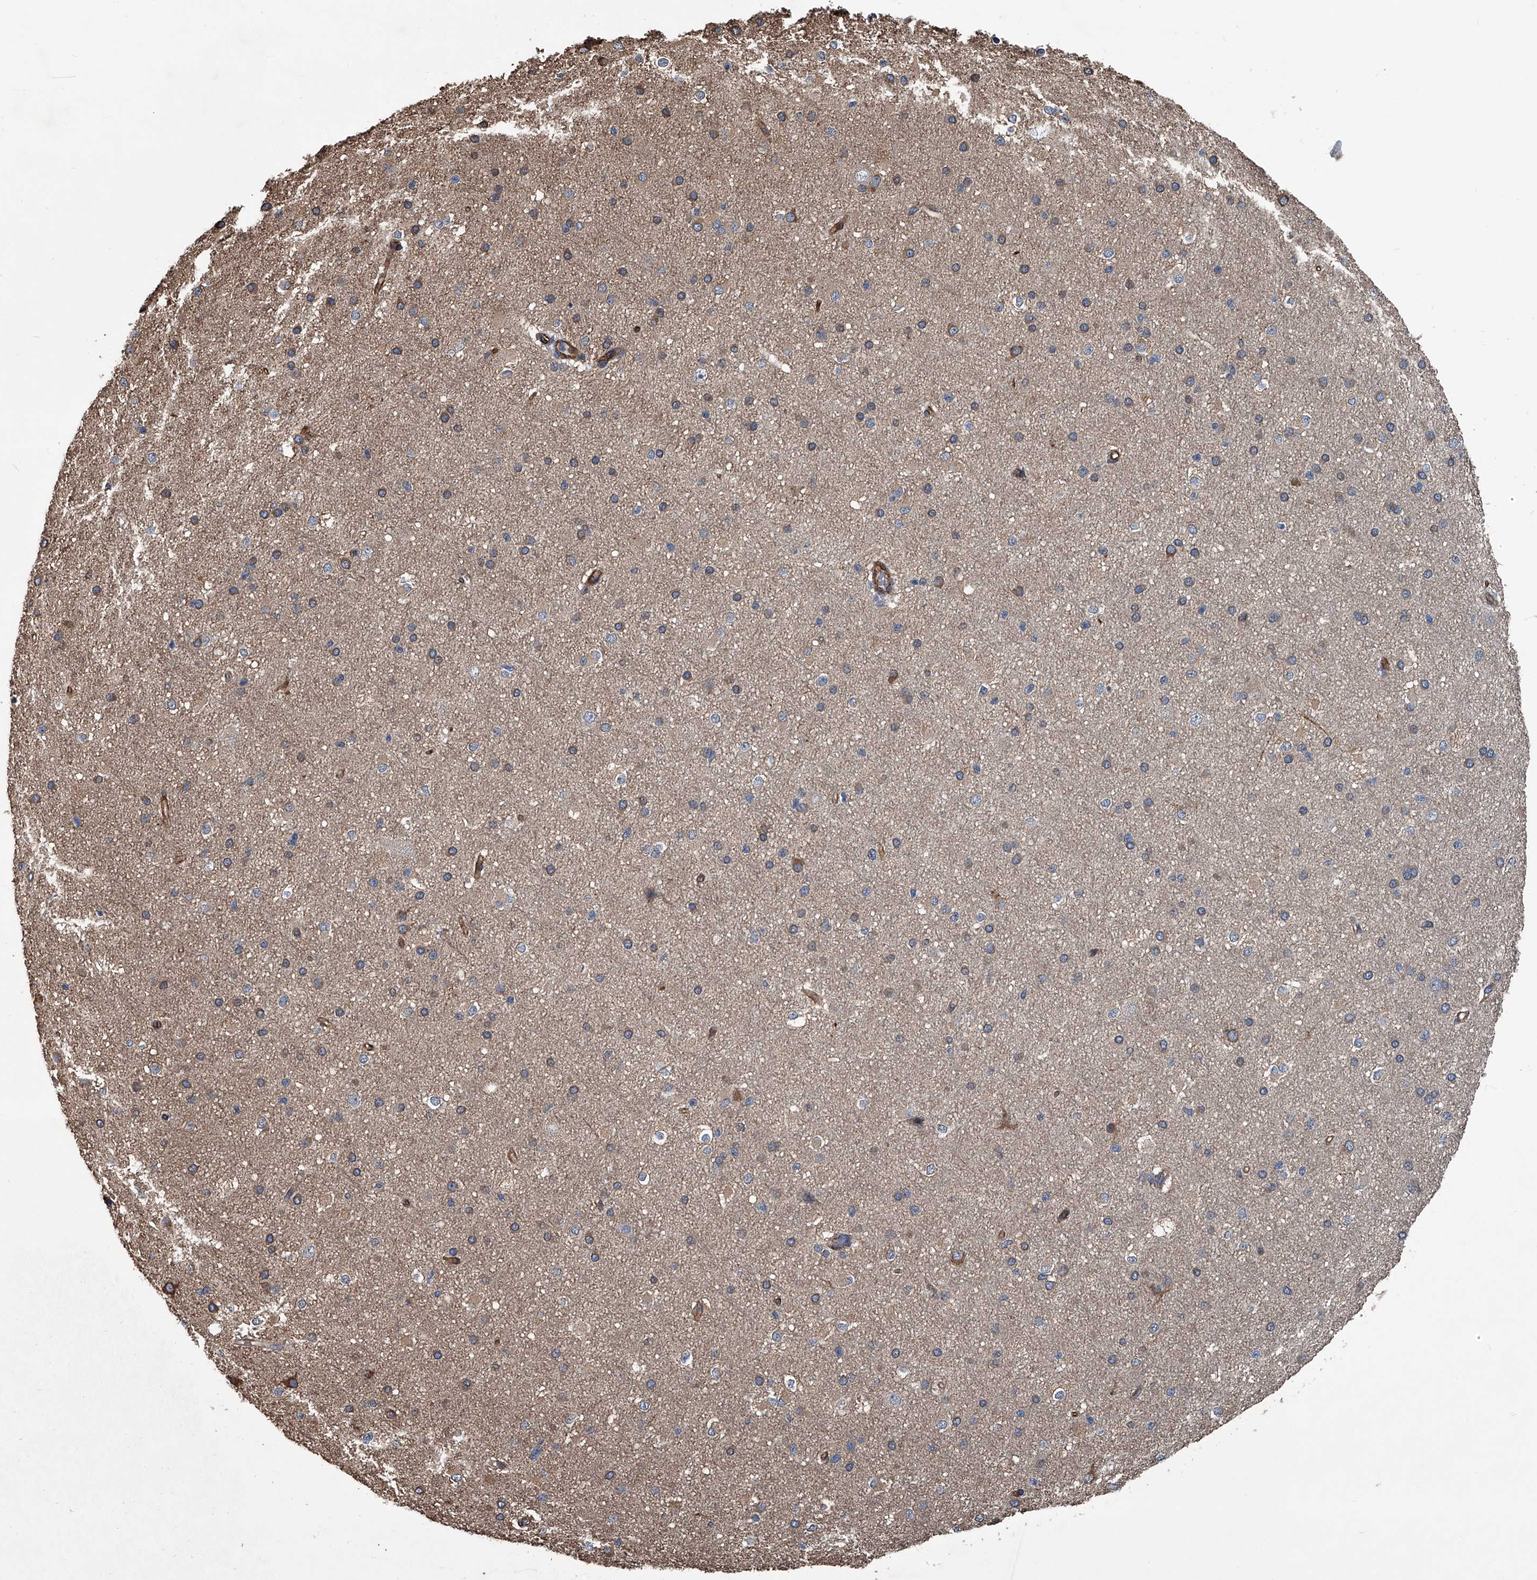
{"staining": {"intensity": "strong", "quantity": ">75%", "location": "cytoplasmic/membranous"}, "tissue": "cerebral cortex", "cell_type": "Endothelial cells", "image_type": "normal", "snomed": [{"axis": "morphology", "description": "Normal tissue, NOS"}, {"axis": "morphology", "description": "Developmental malformation"}, {"axis": "topography", "description": "Cerebral cortex"}], "caption": "Immunohistochemistry image of benign cerebral cortex: cerebral cortex stained using immunohistochemistry (IHC) shows high levels of strong protein expression localized specifically in the cytoplasmic/membranous of endothelial cells, appearing as a cytoplasmic/membranous brown color.", "gene": "LDLRAD2", "patient": {"sex": "female", "age": 30}}